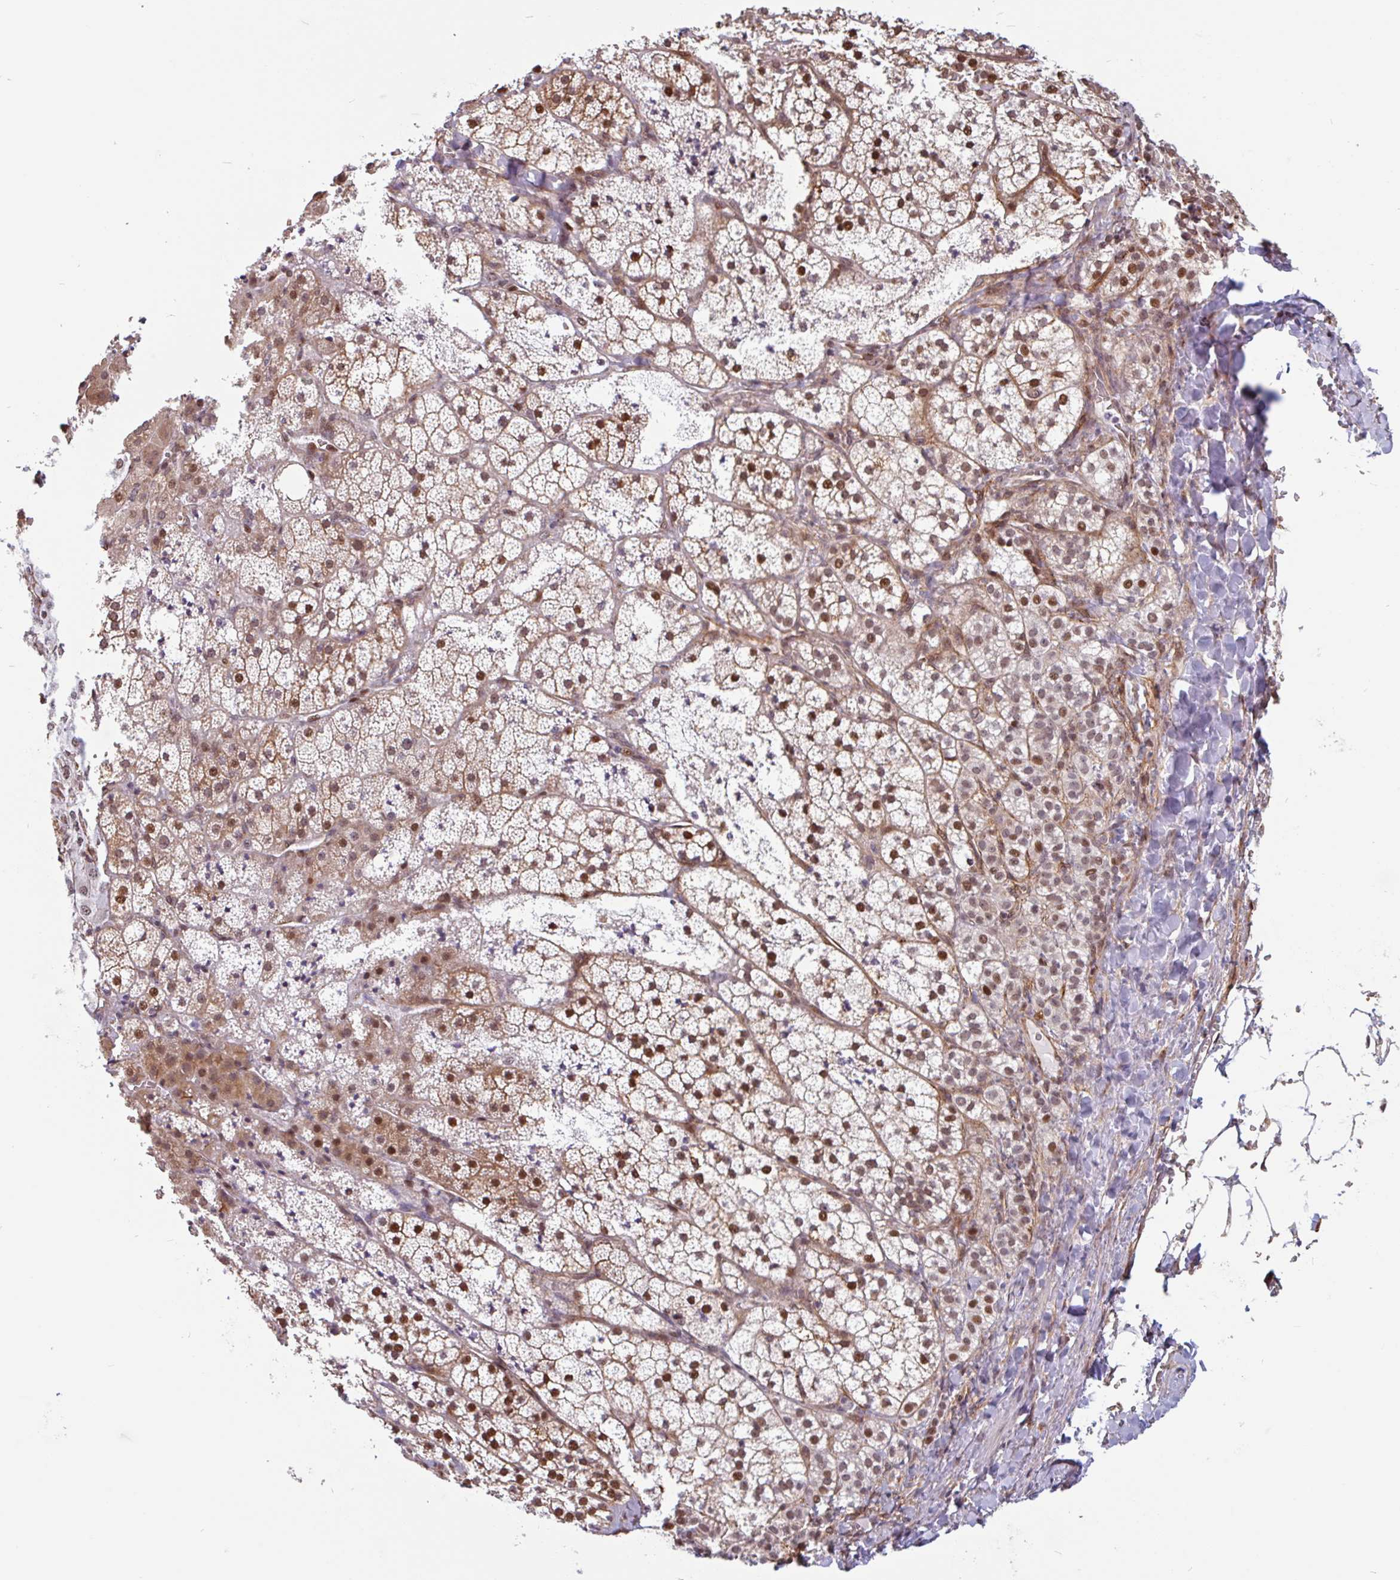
{"staining": {"intensity": "moderate", "quantity": "25%-75%", "location": "cytoplasmic/membranous,nuclear"}, "tissue": "adrenal gland", "cell_type": "Glandular cells", "image_type": "normal", "snomed": [{"axis": "morphology", "description": "Normal tissue, NOS"}, {"axis": "topography", "description": "Adrenal gland"}], "caption": "Protein expression analysis of unremarkable adrenal gland shows moderate cytoplasmic/membranous,nuclear staining in about 25%-75% of glandular cells.", "gene": "TMEM119", "patient": {"sex": "male", "age": 53}}